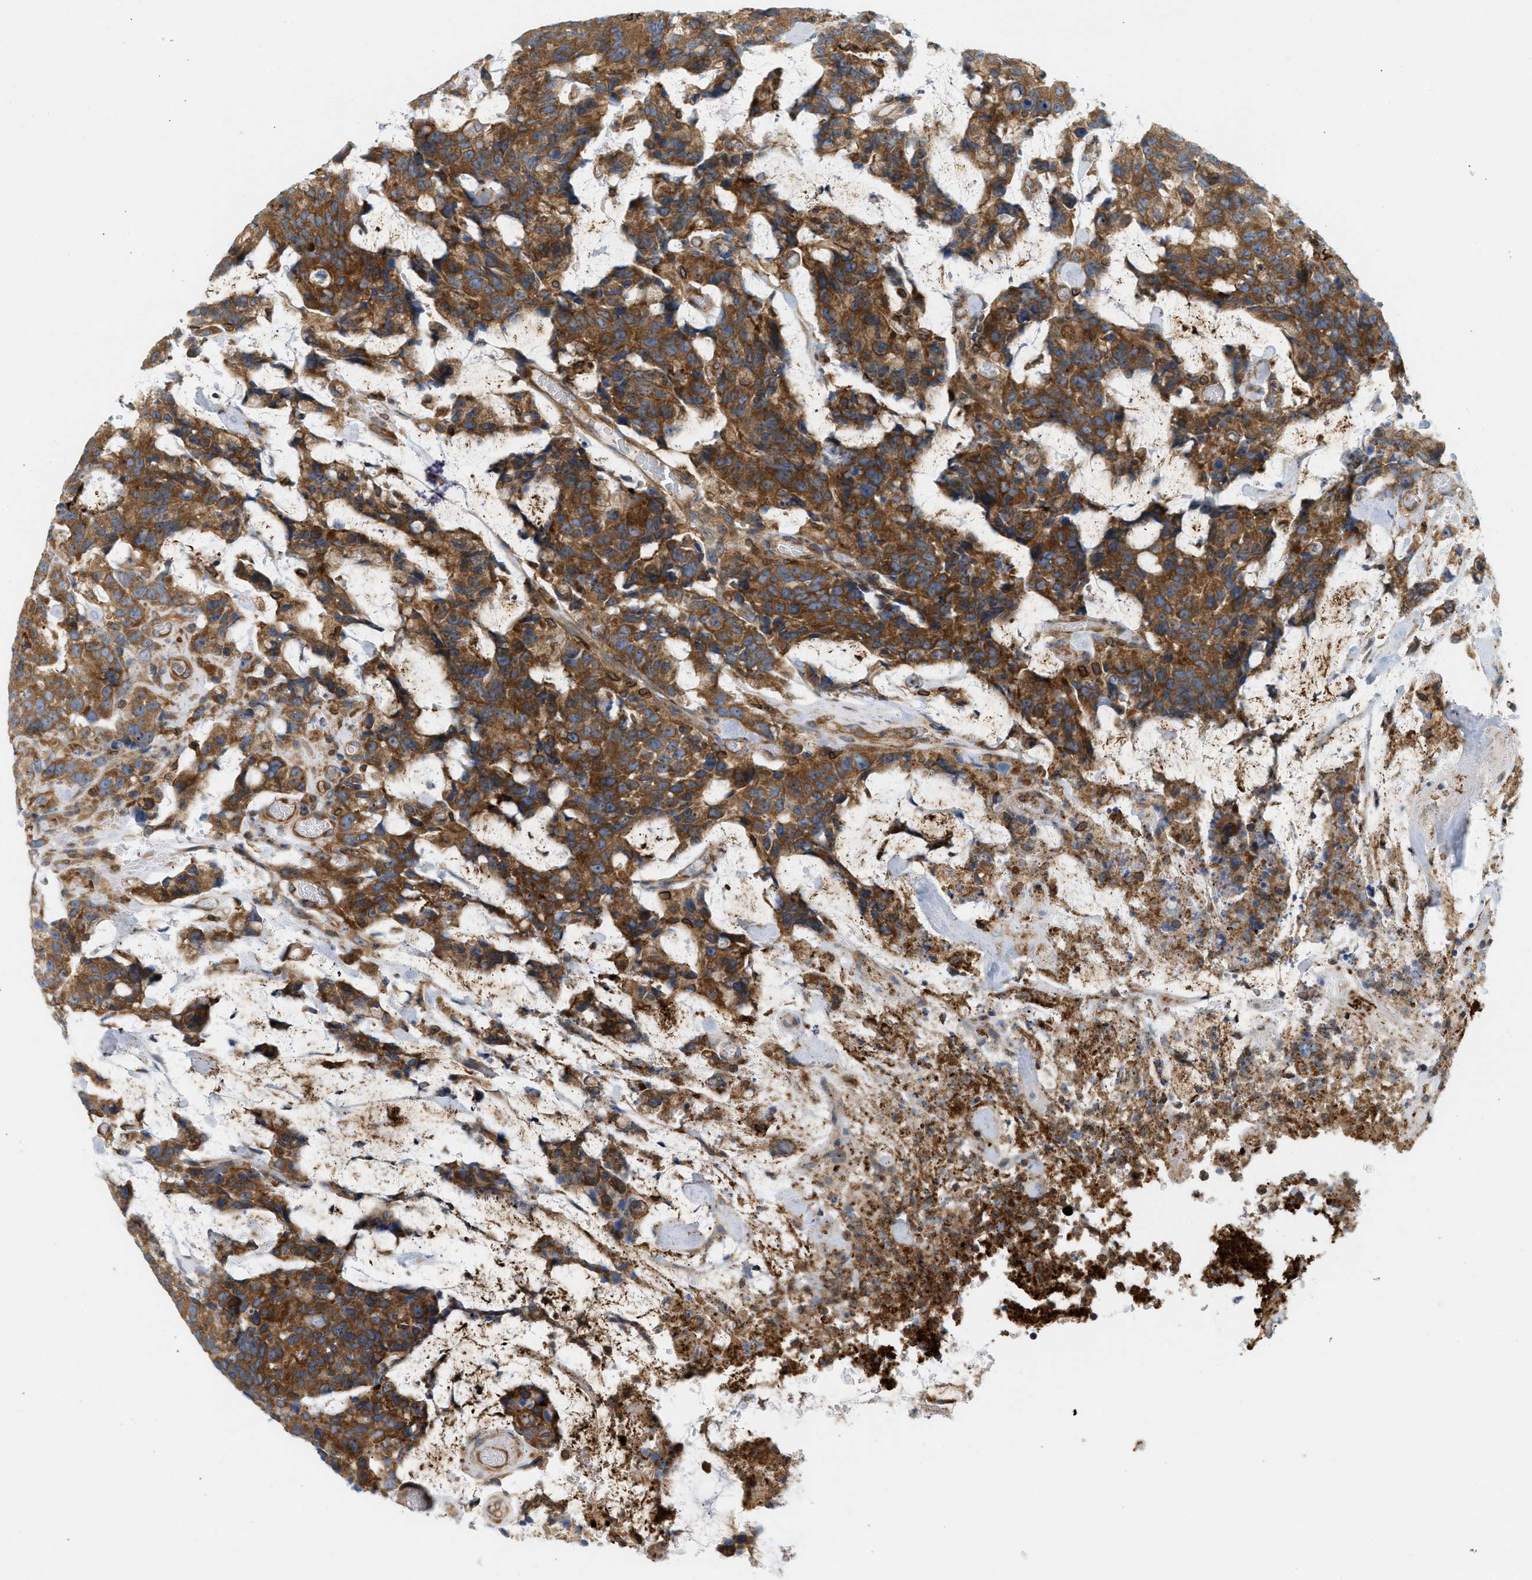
{"staining": {"intensity": "strong", "quantity": ">75%", "location": "cytoplasmic/membranous"}, "tissue": "colorectal cancer", "cell_type": "Tumor cells", "image_type": "cancer", "snomed": [{"axis": "morphology", "description": "Adenocarcinoma, NOS"}, {"axis": "topography", "description": "Colon"}], "caption": "Human colorectal adenocarcinoma stained with a brown dye exhibits strong cytoplasmic/membranous positive staining in about >75% of tumor cells.", "gene": "STRN", "patient": {"sex": "female", "age": 86}}